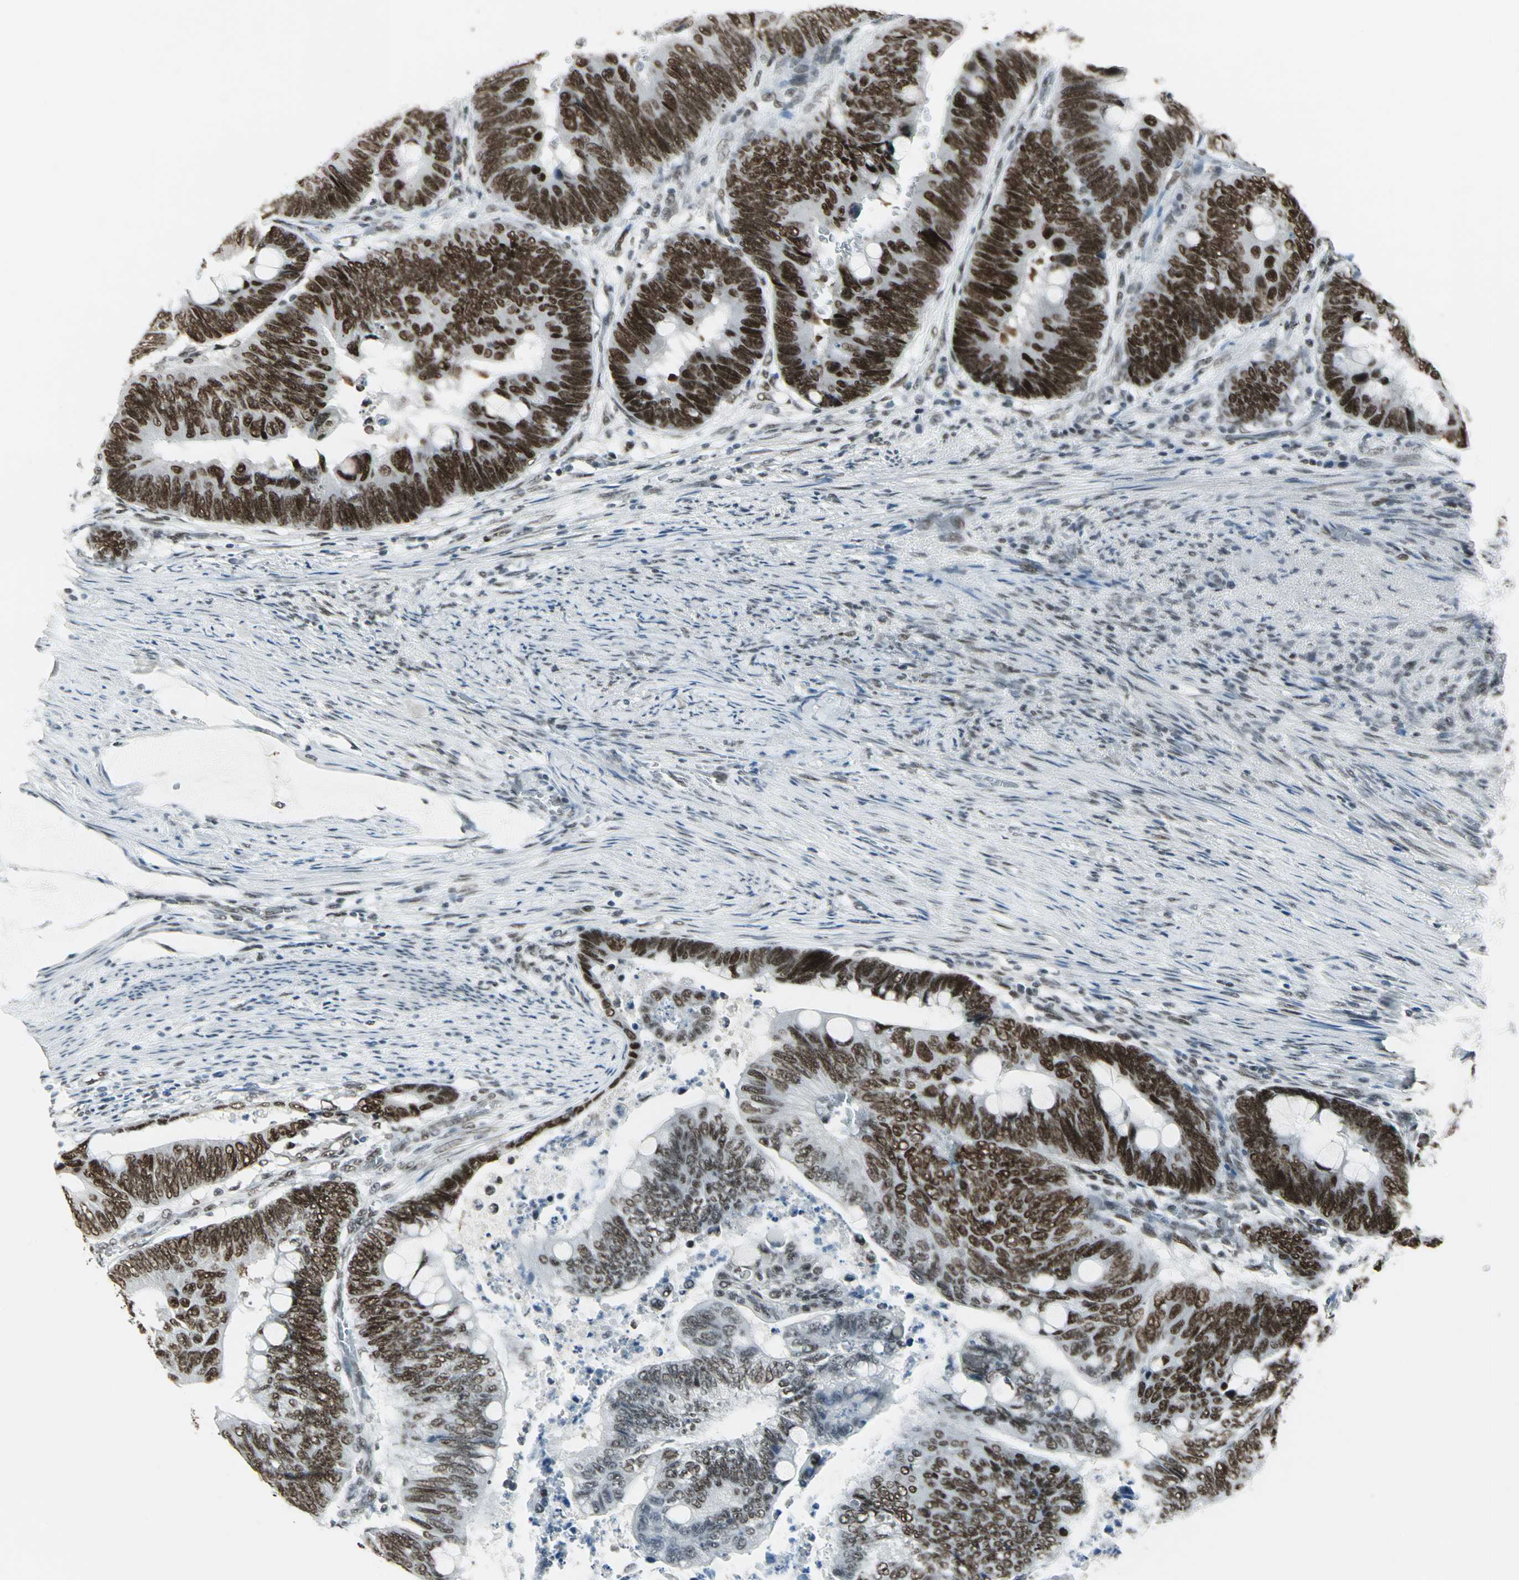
{"staining": {"intensity": "strong", "quantity": ">75%", "location": "nuclear"}, "tissue": "colorectal cancer", "cell_type": "Tumor cells", "image_type": "cancer", "snomed": [{"axis": "morphology", "description": "Normal tissue, NOS"}, {"axis": "morphology", "description": "Adenocarcinoma, NOS"}, {"axis": "topography", "description": "Rectum"}, {"axis": "topography", "description": "Peripheral nerve tissue"}], "caption": "Strong nuclear protein expression is seen in about >75% of tumor cells in adenocarcinoma (colorectal). (DAB (3,3'-diaminobenzidine) IHC with brightfield microscopy, high magnification).", "gene": "ADNP", "patient": {"sex": "male", "age": 92}}